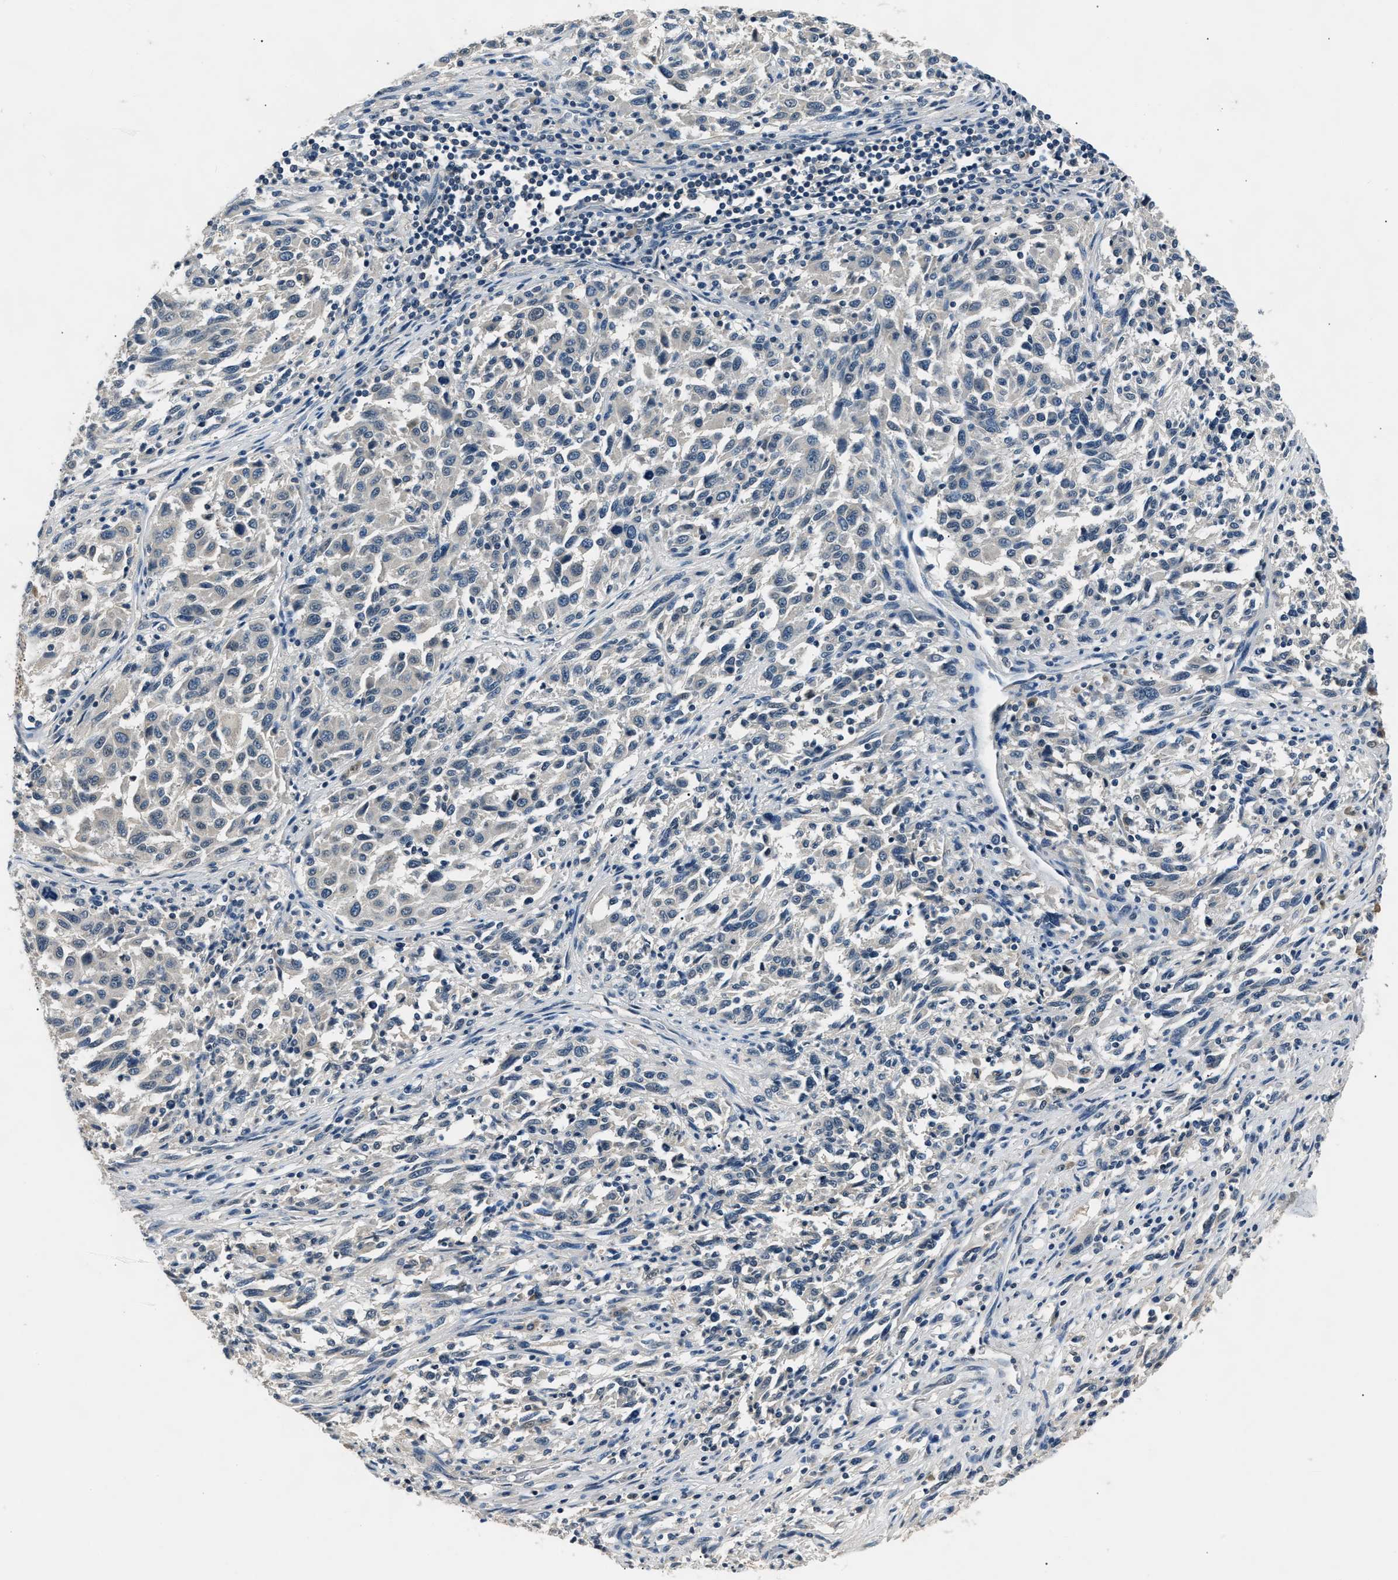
{"staining": {"intensity": "negative", "quantity": "none", "location": "none"}, "tissue": "melanoma", "cell_type": "Tumor cells", "image_type": "cancer", "snomed": [{"axis": "morphology", "description": "Malignant melanoma, Metastatic site"}, {"axis": "topography", "description": "Lymph node"}], "caption": "The histopathology image reveals no significant staining in tumor cells of malignant melanoma (metastatic site).", "gene": "INHA", "patient": {"sex": "male", "age": 61}}